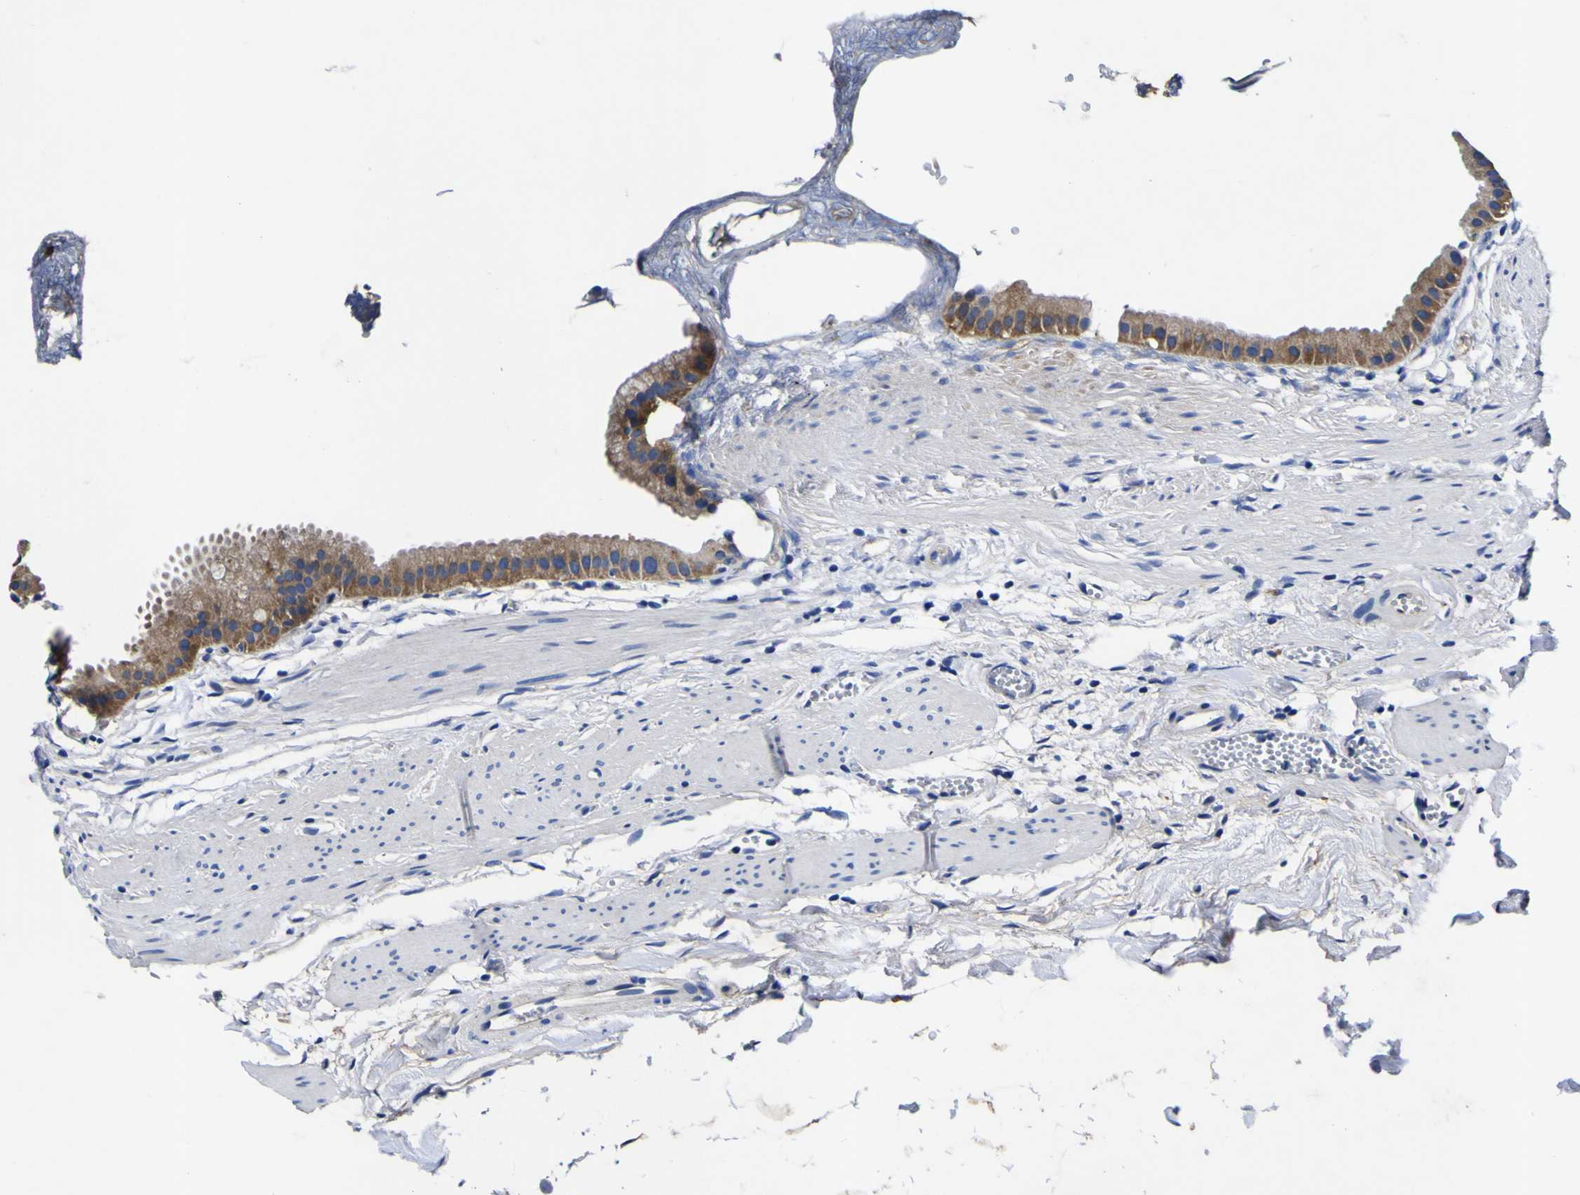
{"staining": {"intensity": "moderate", "quantity": ">75%", "location": "cytoplasmic/membranous"}, "tissue": "gallbladder", "cell_type": "Glandular cells", "image_type": "normal", "snomed": [{"axis": "morphology", "description": "Normal tissue, NOS"}, {"axis": "topography", "description": "Gallbladder"}], "caption": "Protein expression analysis of unremarkable human gallbladder reveals moderate cytoplasmic/membranous expression in approximately >75% of glandular cells.", "gene": "VASN", "patient": {"sex": "female", "age": 64}}